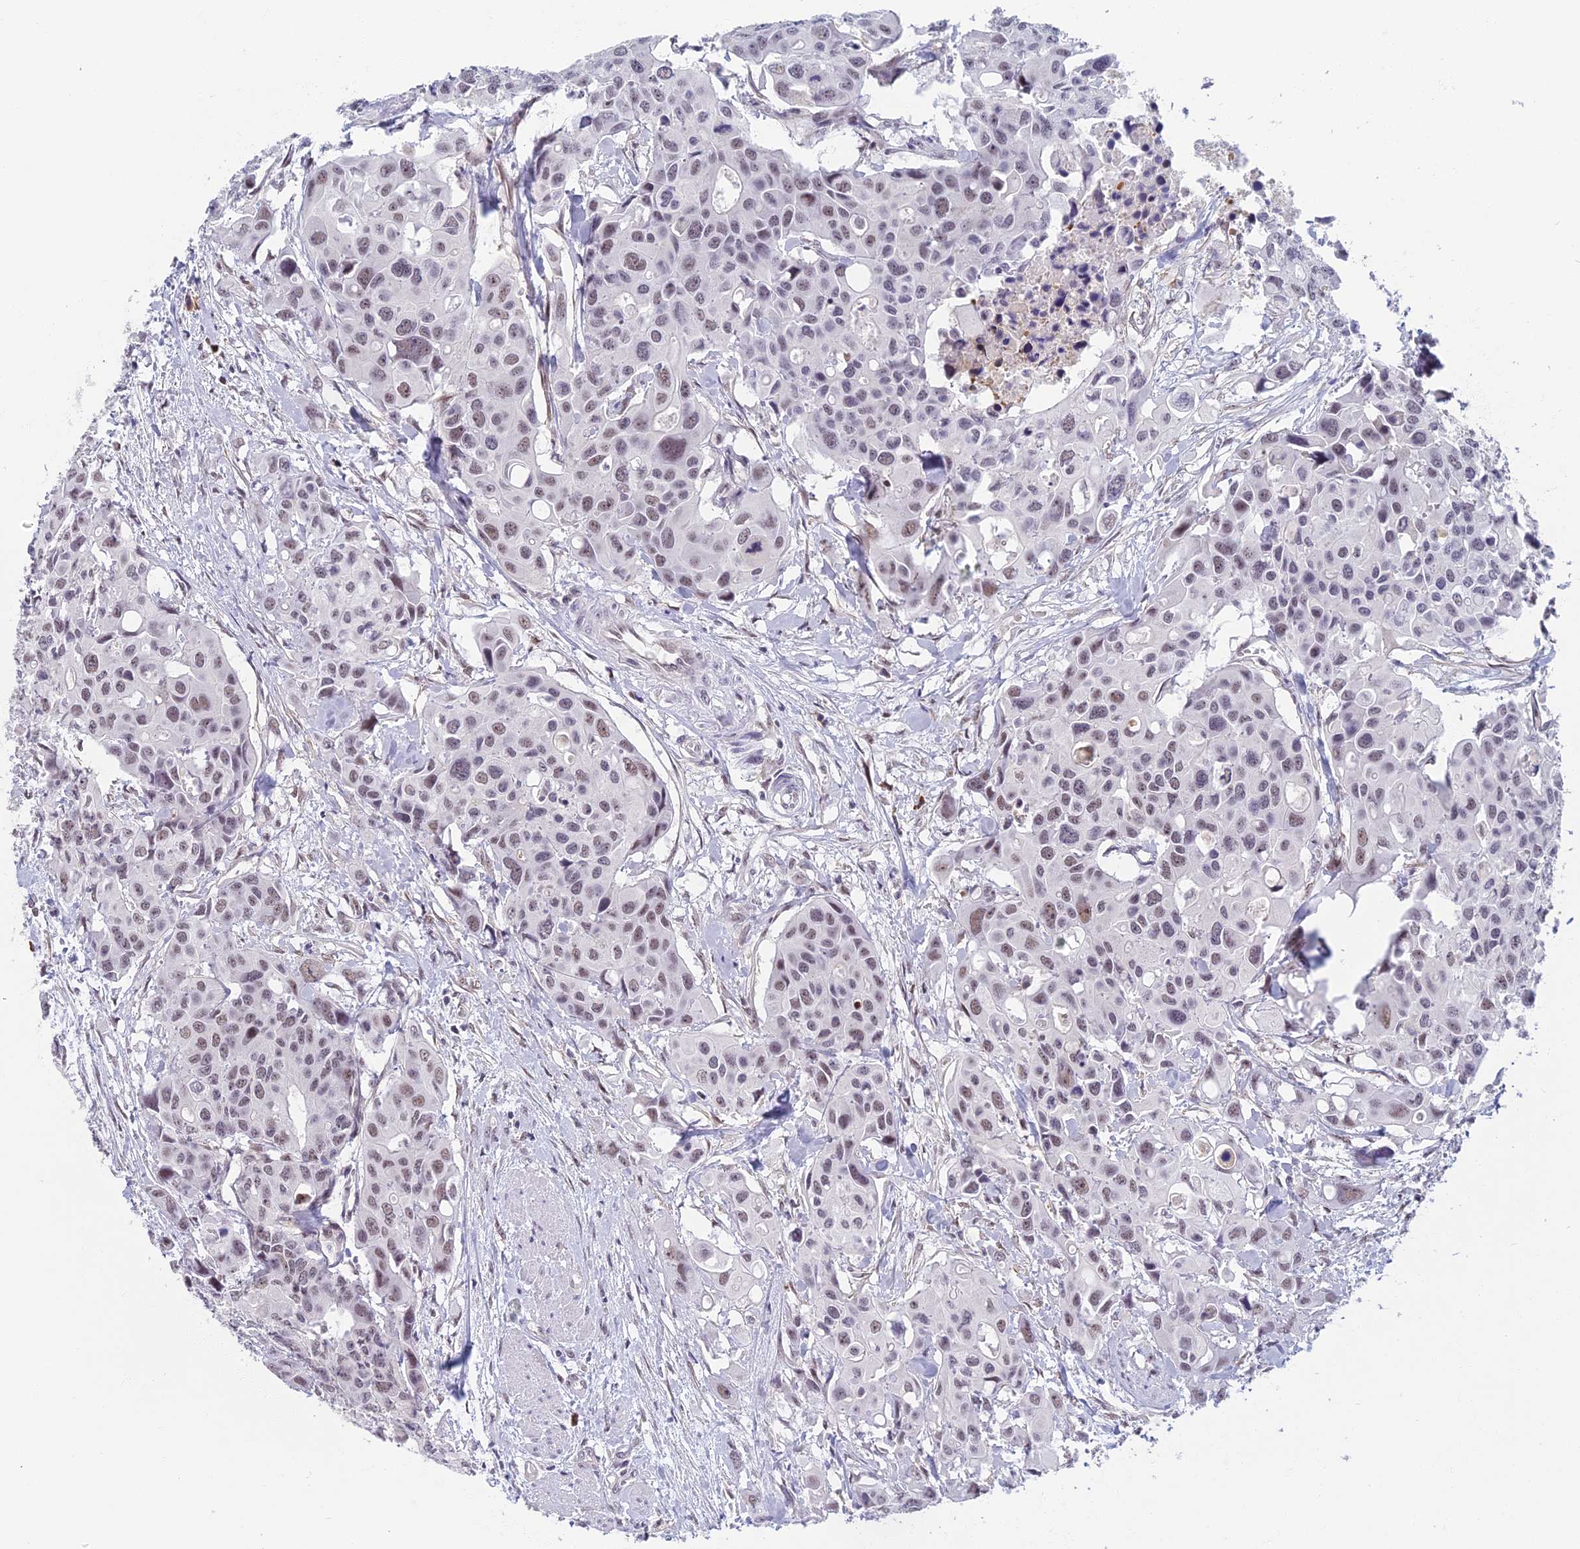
{"staining": {"intensity": "weak", "quantity": "25%-75%", "location": "nuclear"}, "tissue": "colorectal cancer", "cell_type": "Tumor cells", "image_type": "cancer", "snomed": [{"axis": "morphology", "description": "Adenocarcinoma, NOS"}, {"axis": "topography", "description": "Colon"}], "caption": "Immunohistochemistry histopathology image of neoplastic tissue: colorectal cancer (adenocarcinoma) stained using immunohistochemistry demonstrates low levels of weak protein expression localized specifically in the nuclear of tumor cells, appearing as a nuclear brown color.", "gene": "MORF4L1", "patient": {"sex": "male", "age": 77}}